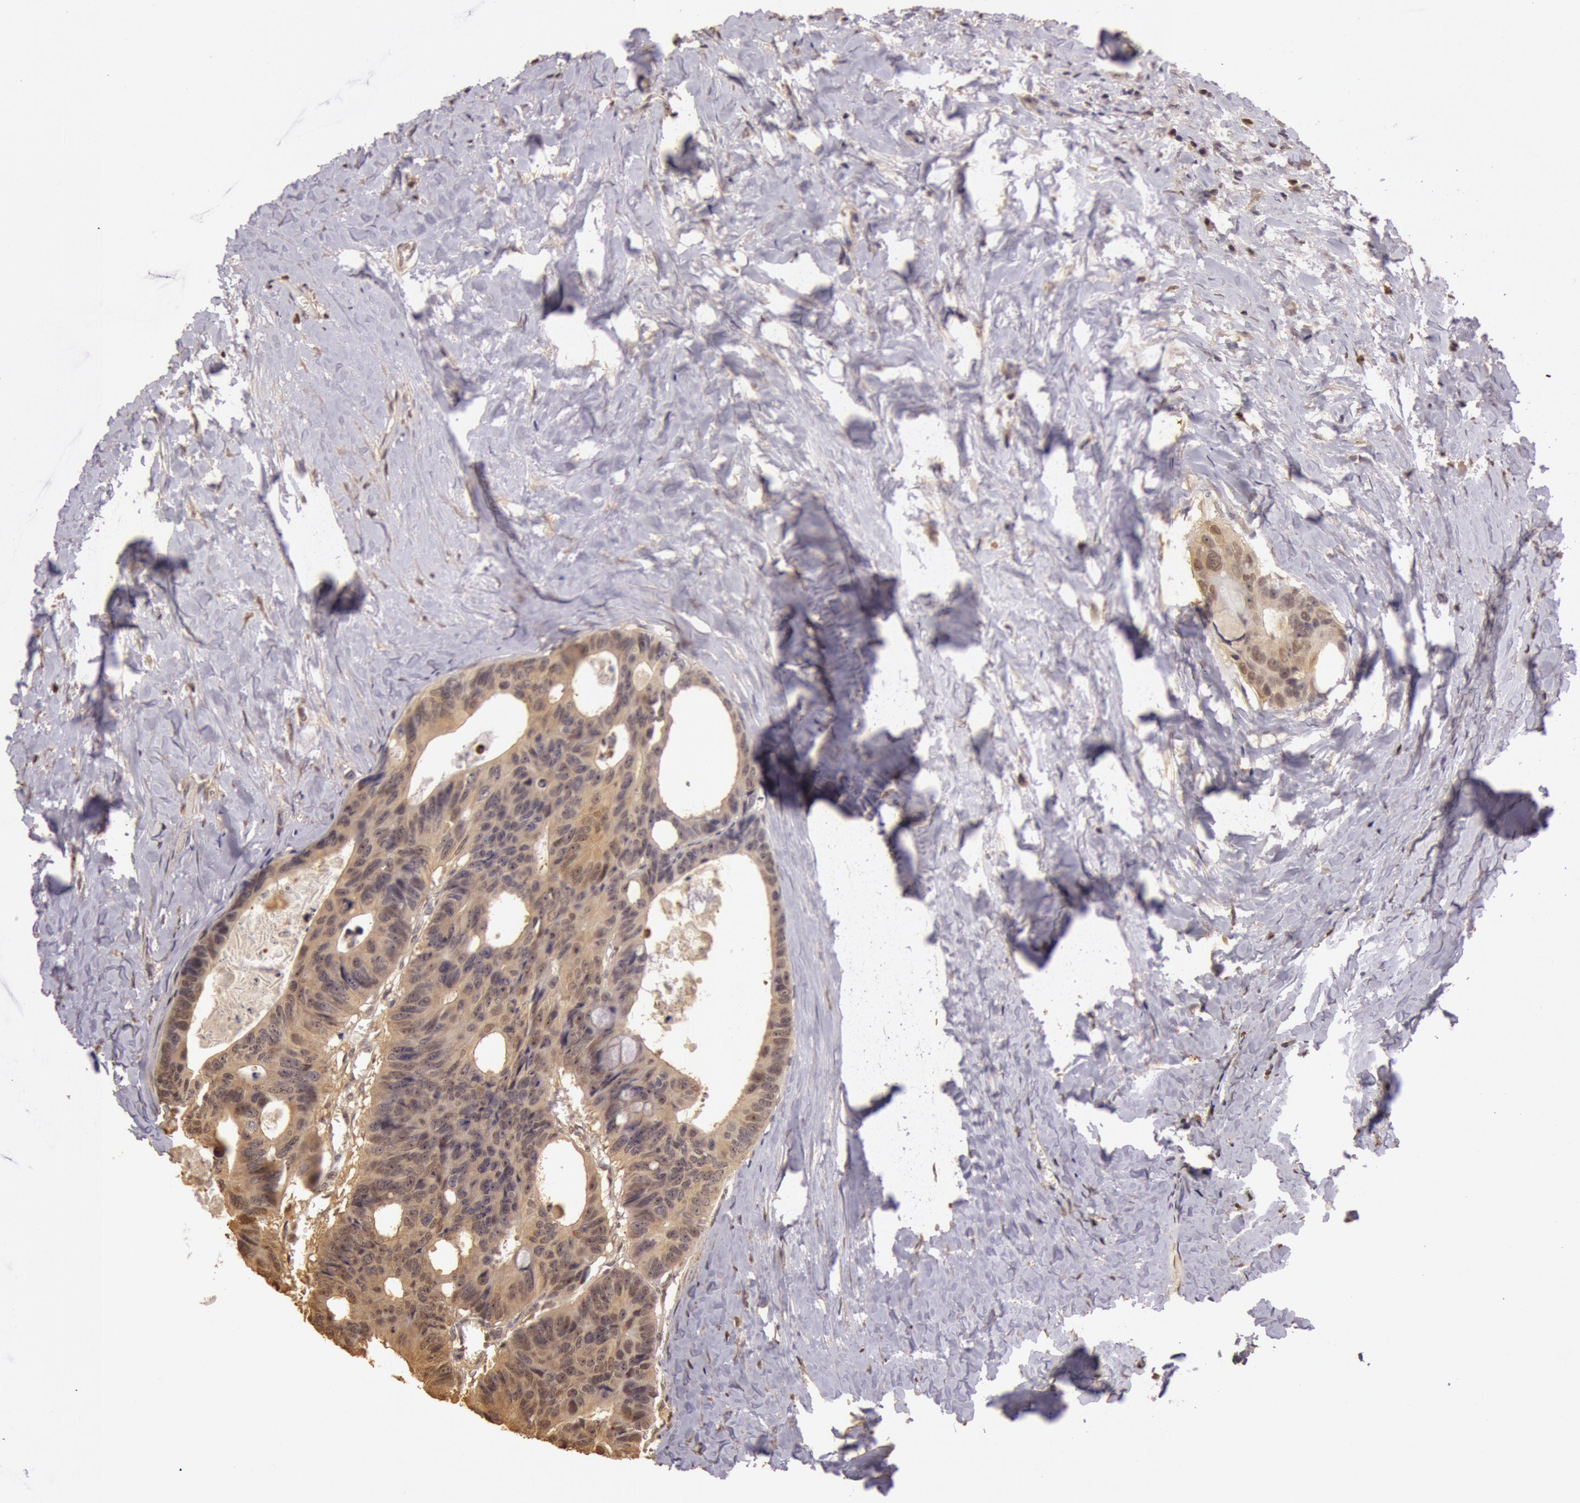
{"staining": {"intensity": "weak", "quantity": "25%-75%", "location": "cytoplasmic/membranous,nuclear"}, "tissue": "colorectal cancer", "cell_type": "Tumor cells", "image_type": "cancer", "snomed": [{"axis": "morphology", "description": "Adenocarcinoma, NOS"}, {"axis": "topography", "description": "Colon"}], "caption": "Colorectal adenocarcinoma was stained to show a protein in brown. There is low levels of weak cytoplasmic/membranous and nuclear staining in approximately 25%-75% of tumor cells.", "gene": "SOD1", "patient": {"sex": "female", "age": 55}}